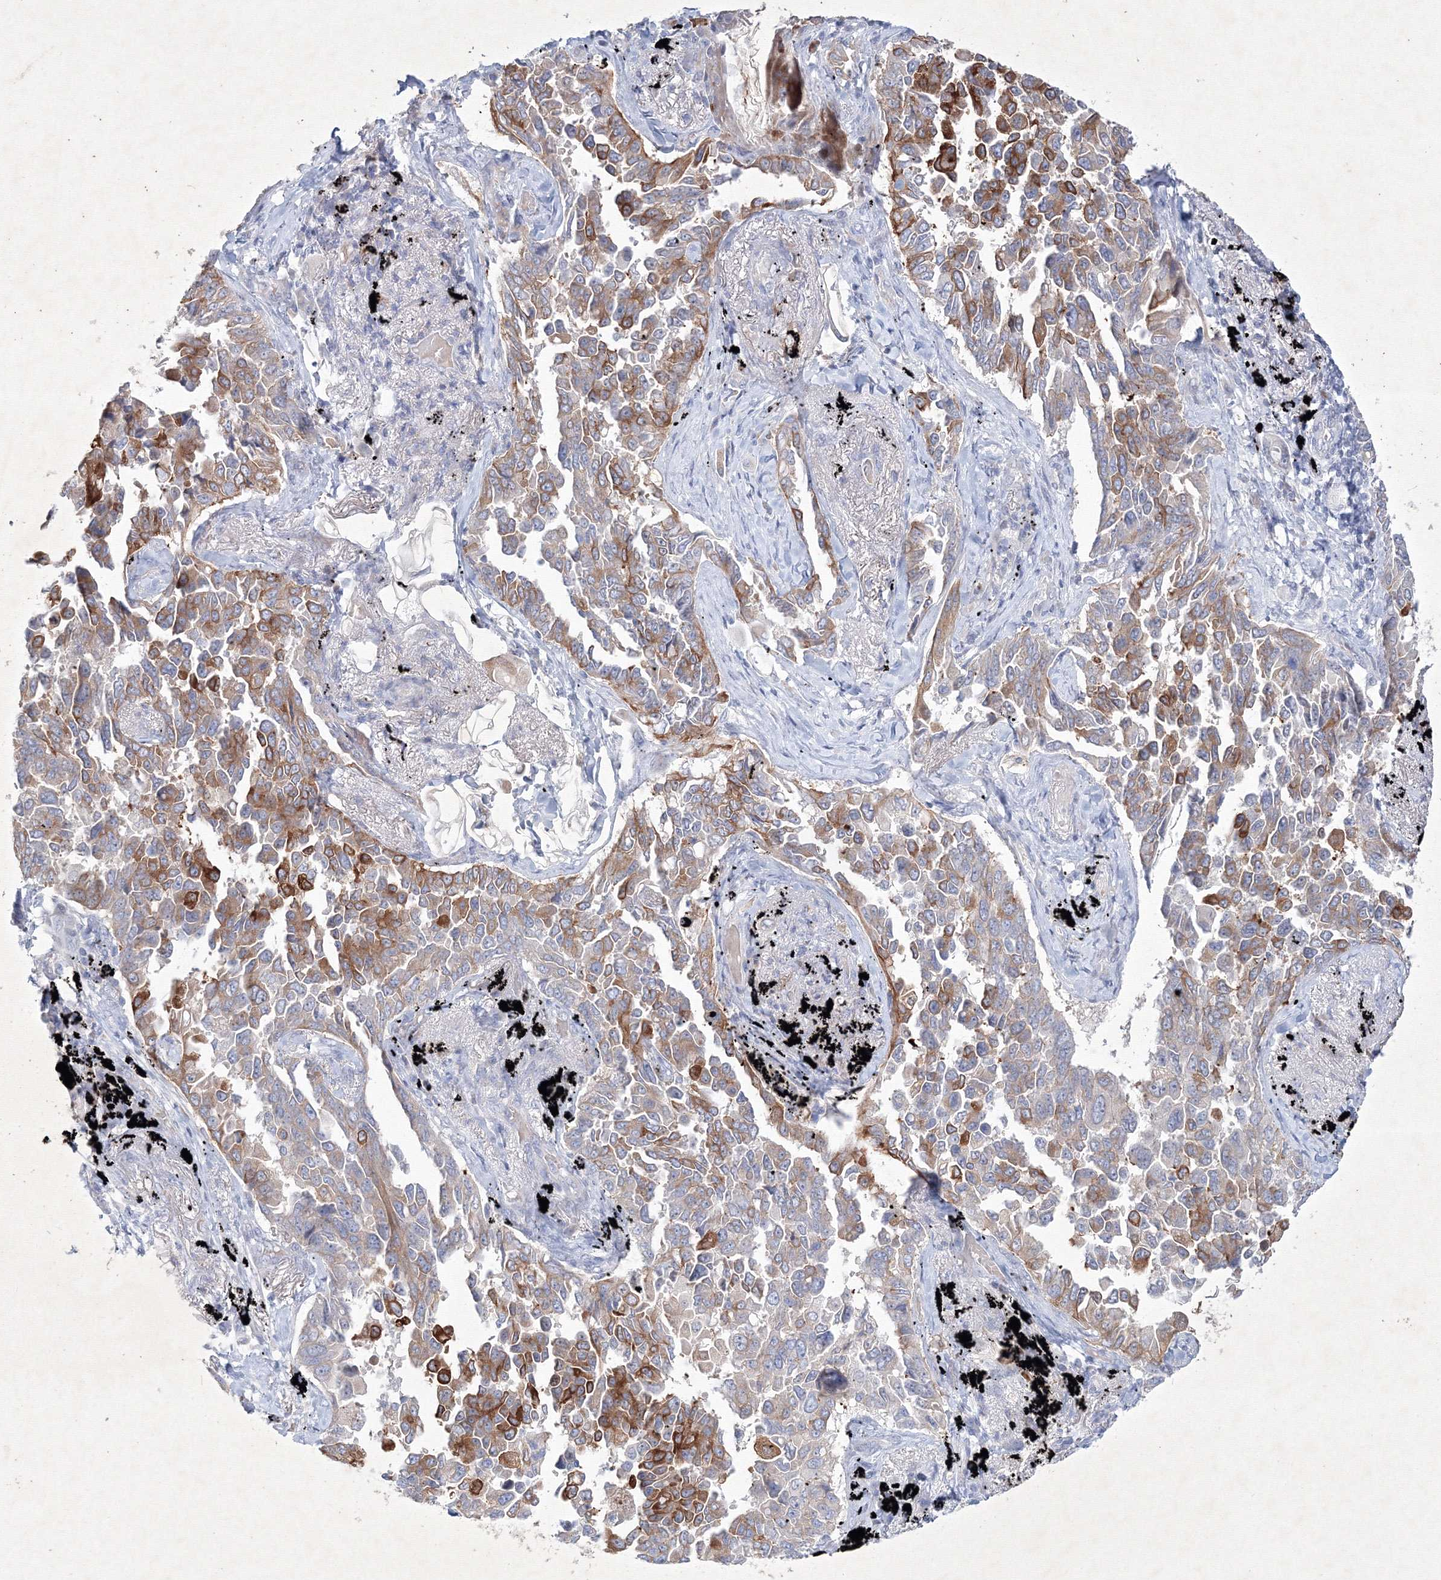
{"staining": {"intensity": "moderate", "quantity": ">75%", "location": "cytoplasmic/membranous"}, "tissue": "lung cancer", "cell_type": "Tumor cells", "image_type": "cancer", "snomed": [{"axis": "morphology", "description": "Adenocarcinoma, NOS"}, {"axis": "topography", "description": "Lung"}], "caption": "Immunohistochemical staining of lung cancer (adenocarcinoma) demonstrates medium levels of moderate cytoplasmic/membranous staining in approximately >75% of tumor cells.", "gene": "CXXC4", "patient": {"sex": "female", "age": 67}}